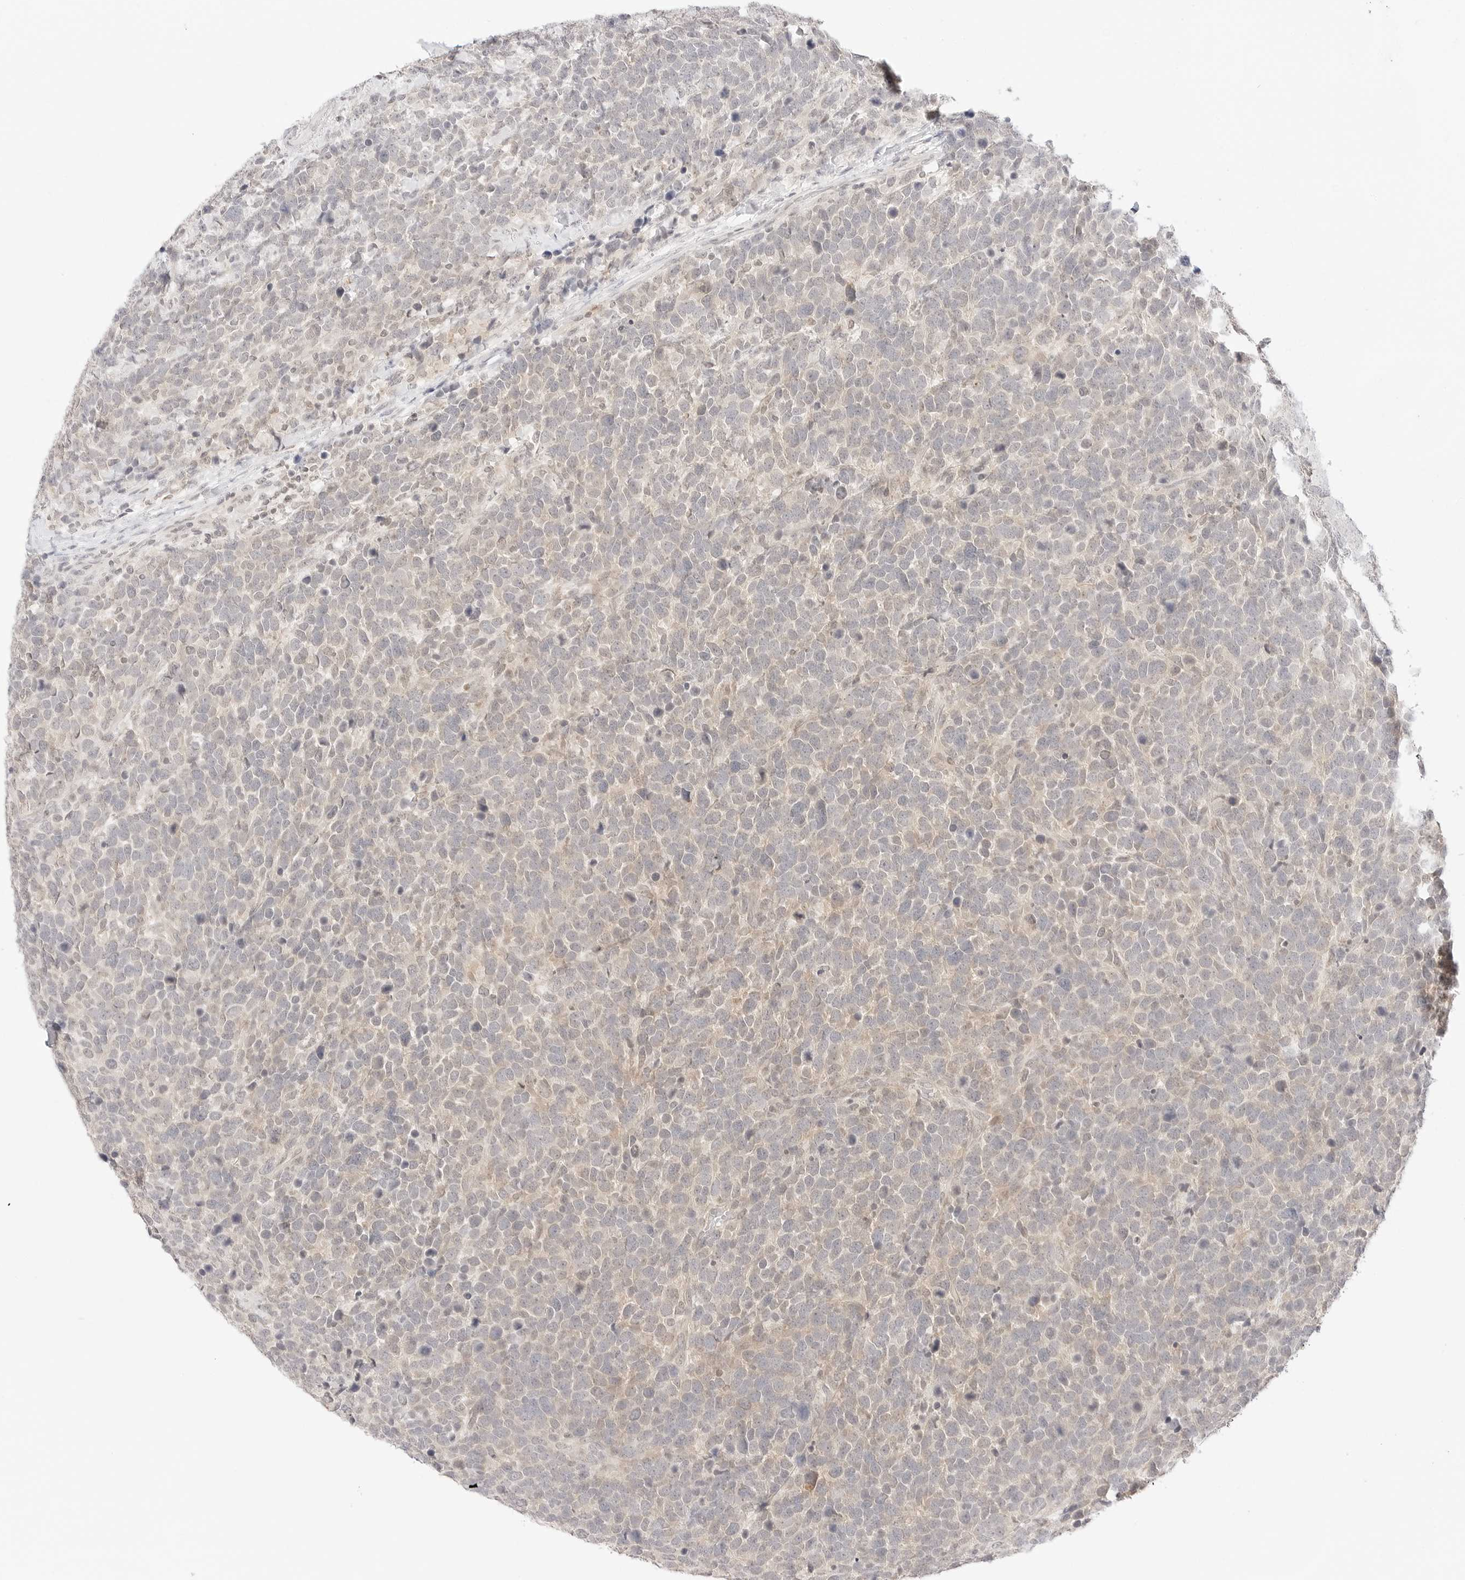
{"staining": {"intensity": "negative", "quantity": "none", "location": "none"}, "tissue": "urothelial cancer", "cell_type": "Tumor cells", "image_type": "cancer", "snomed": [{"axis": "morphology", "description": "Urothelial carcinoma, High grade"}, {"axis": "topography", "description": "Urinary bladder"}], "caption": "Tumor cells show no significant protein expression in high-grade urothelial carcinoma.", "gene": "GNAS", "patient": {"sex": "female", "age": 82}}